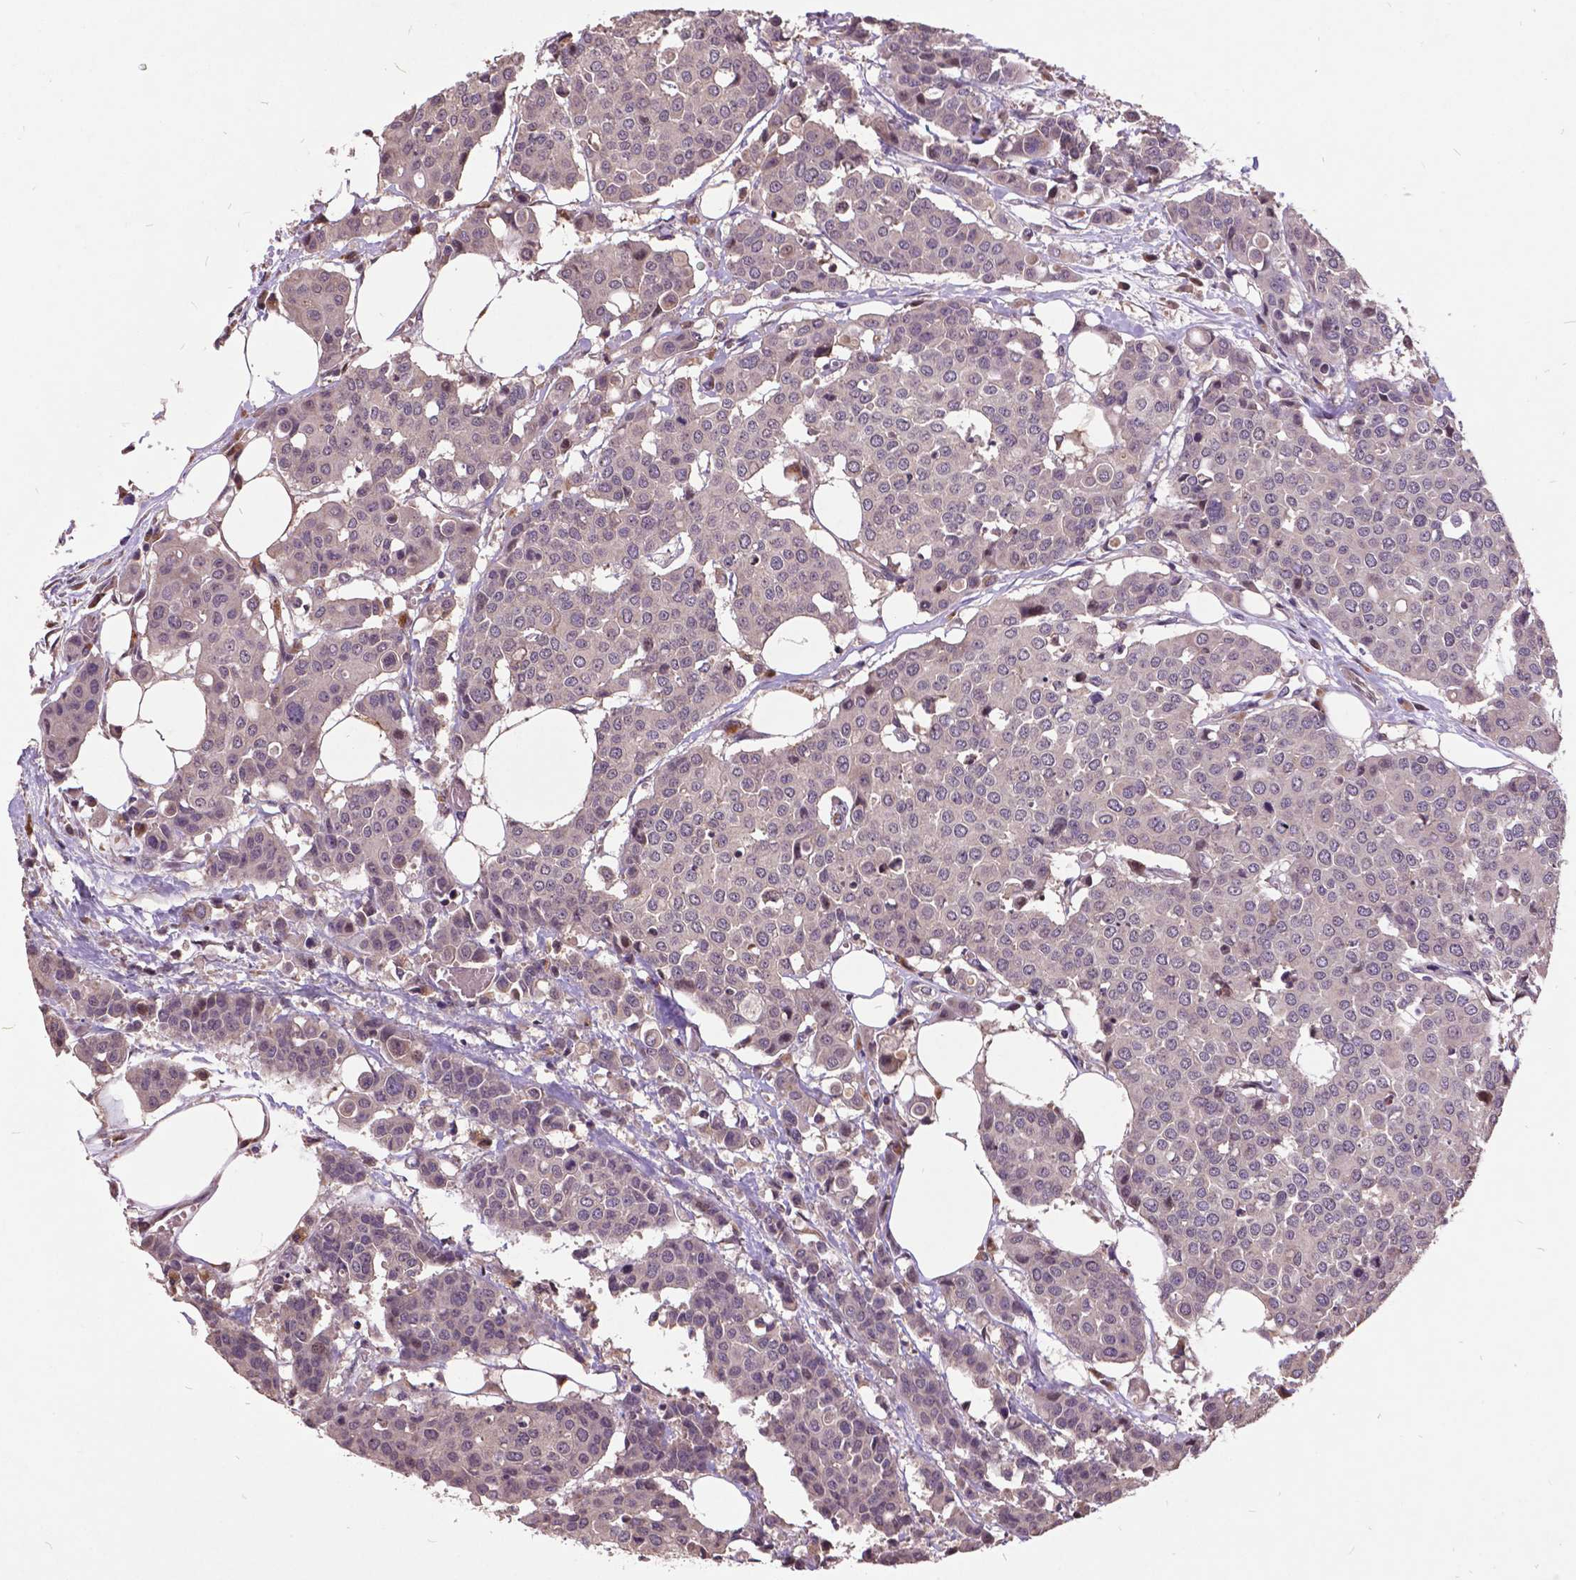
{"staining": {"intensity": "negative", "quantity": "none", "location": "none"}, "tissue": "carcinoid", "cell_type": "Tumor cells", "image_type": "cancer", "snomed": [{"axis": "morphology", "description": "Carcinoid, malignant, NOS"}, {"axis": "topography", "description": "Colon"}], "caption": "A photomicrograph of human malignant carcinoid is negative for staining in tumor cells.", "gene": "AP1S3", "patient": {"sex": "male", "age": 81}}